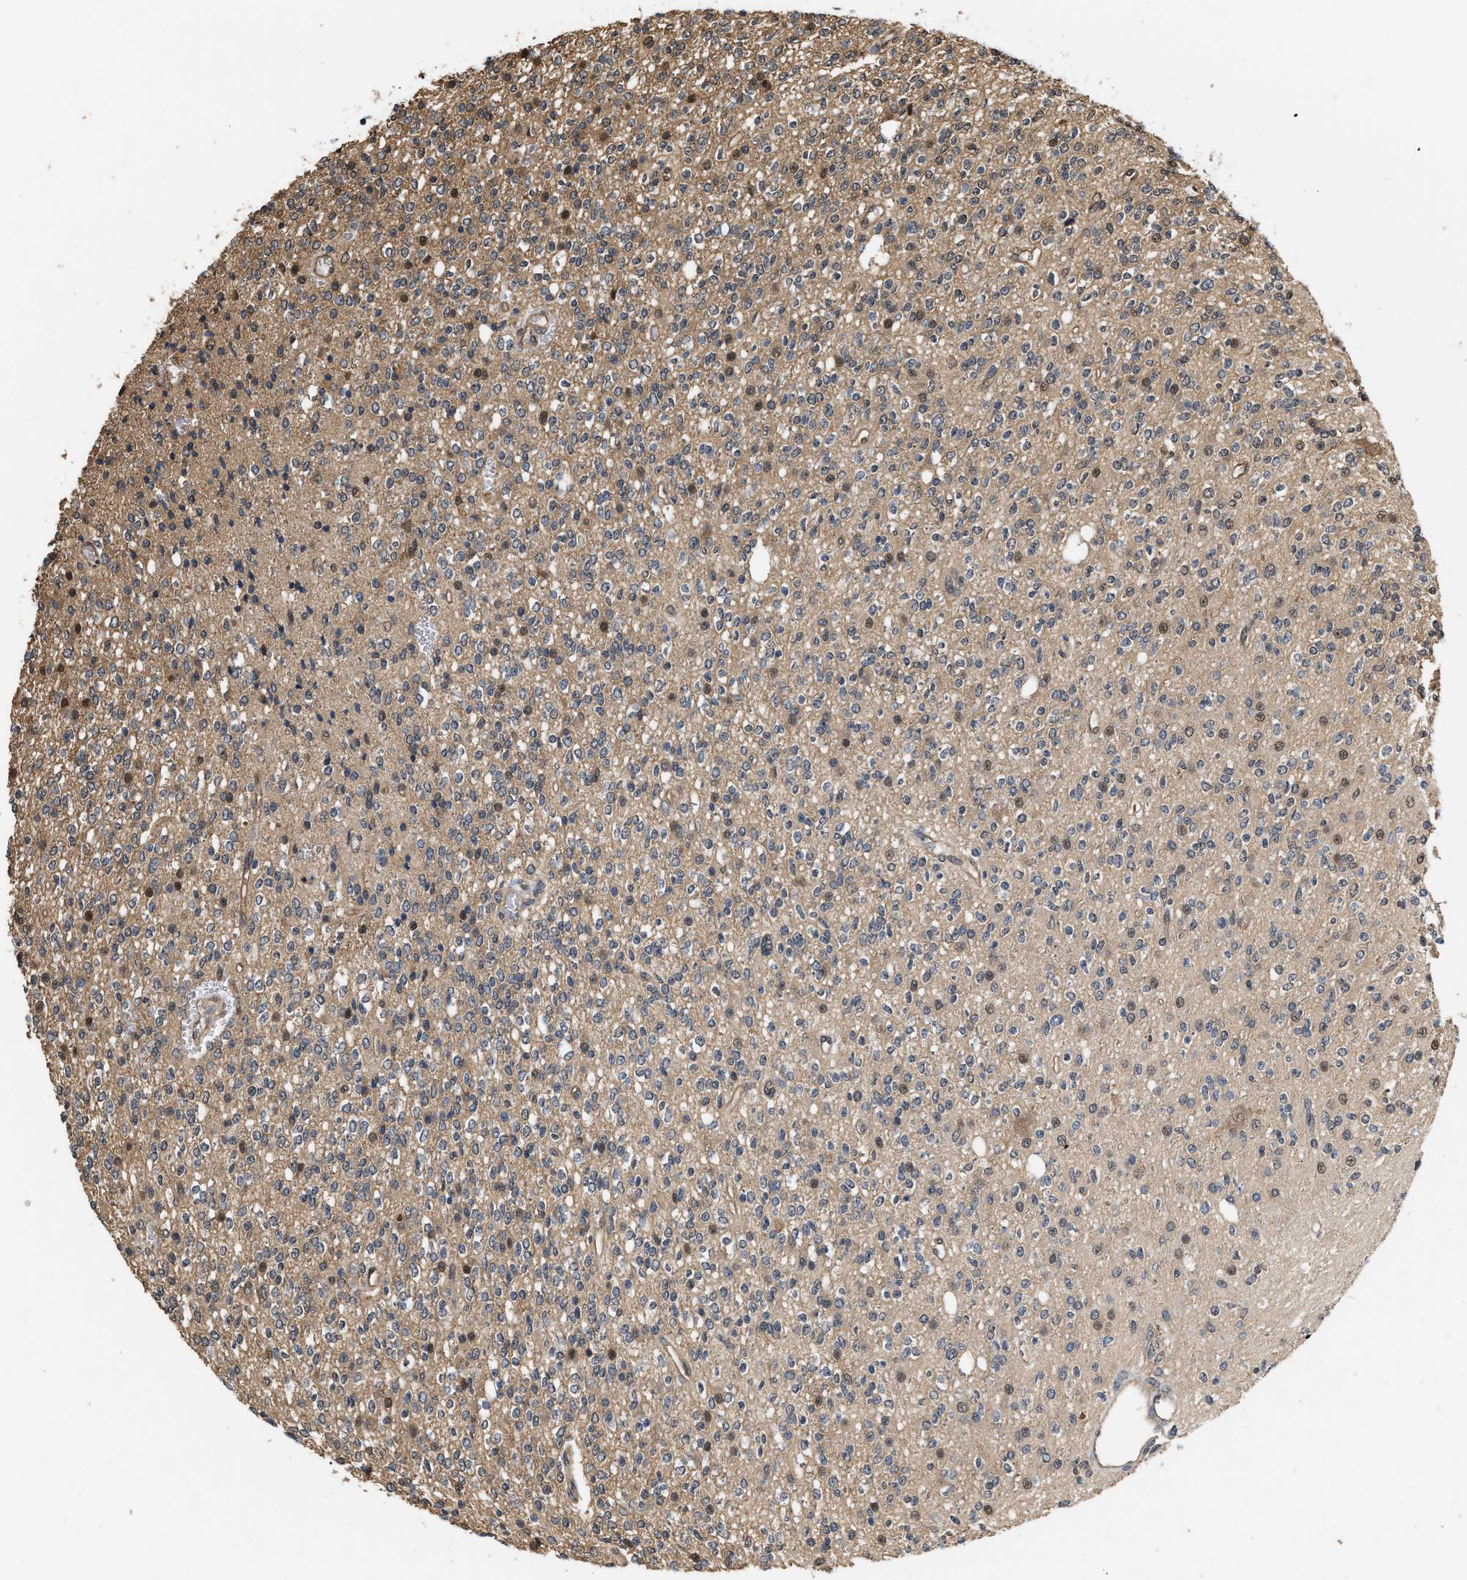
{"staining": {"intensity": "weak", "quantity": "<25%", "location": "nuclear"}, "tissue": "glioma", "cell_type": "Tumor cells", "image_type": "cancer", "snomed": [{"axis": "morphology", "description": "Glioma, malignant, High grade"}, {"axis": "topography", "description": "Brain"}], "caption": "Tumor cells are negative for brown protein staining in glioma. (Brightfield microscopy of DAB (3,3'-diaminobenzidine) immunohistochemistry (IHC) at high magnification).", "gene": "SCAI", "patient": {"sex": "male", "age": 34}}